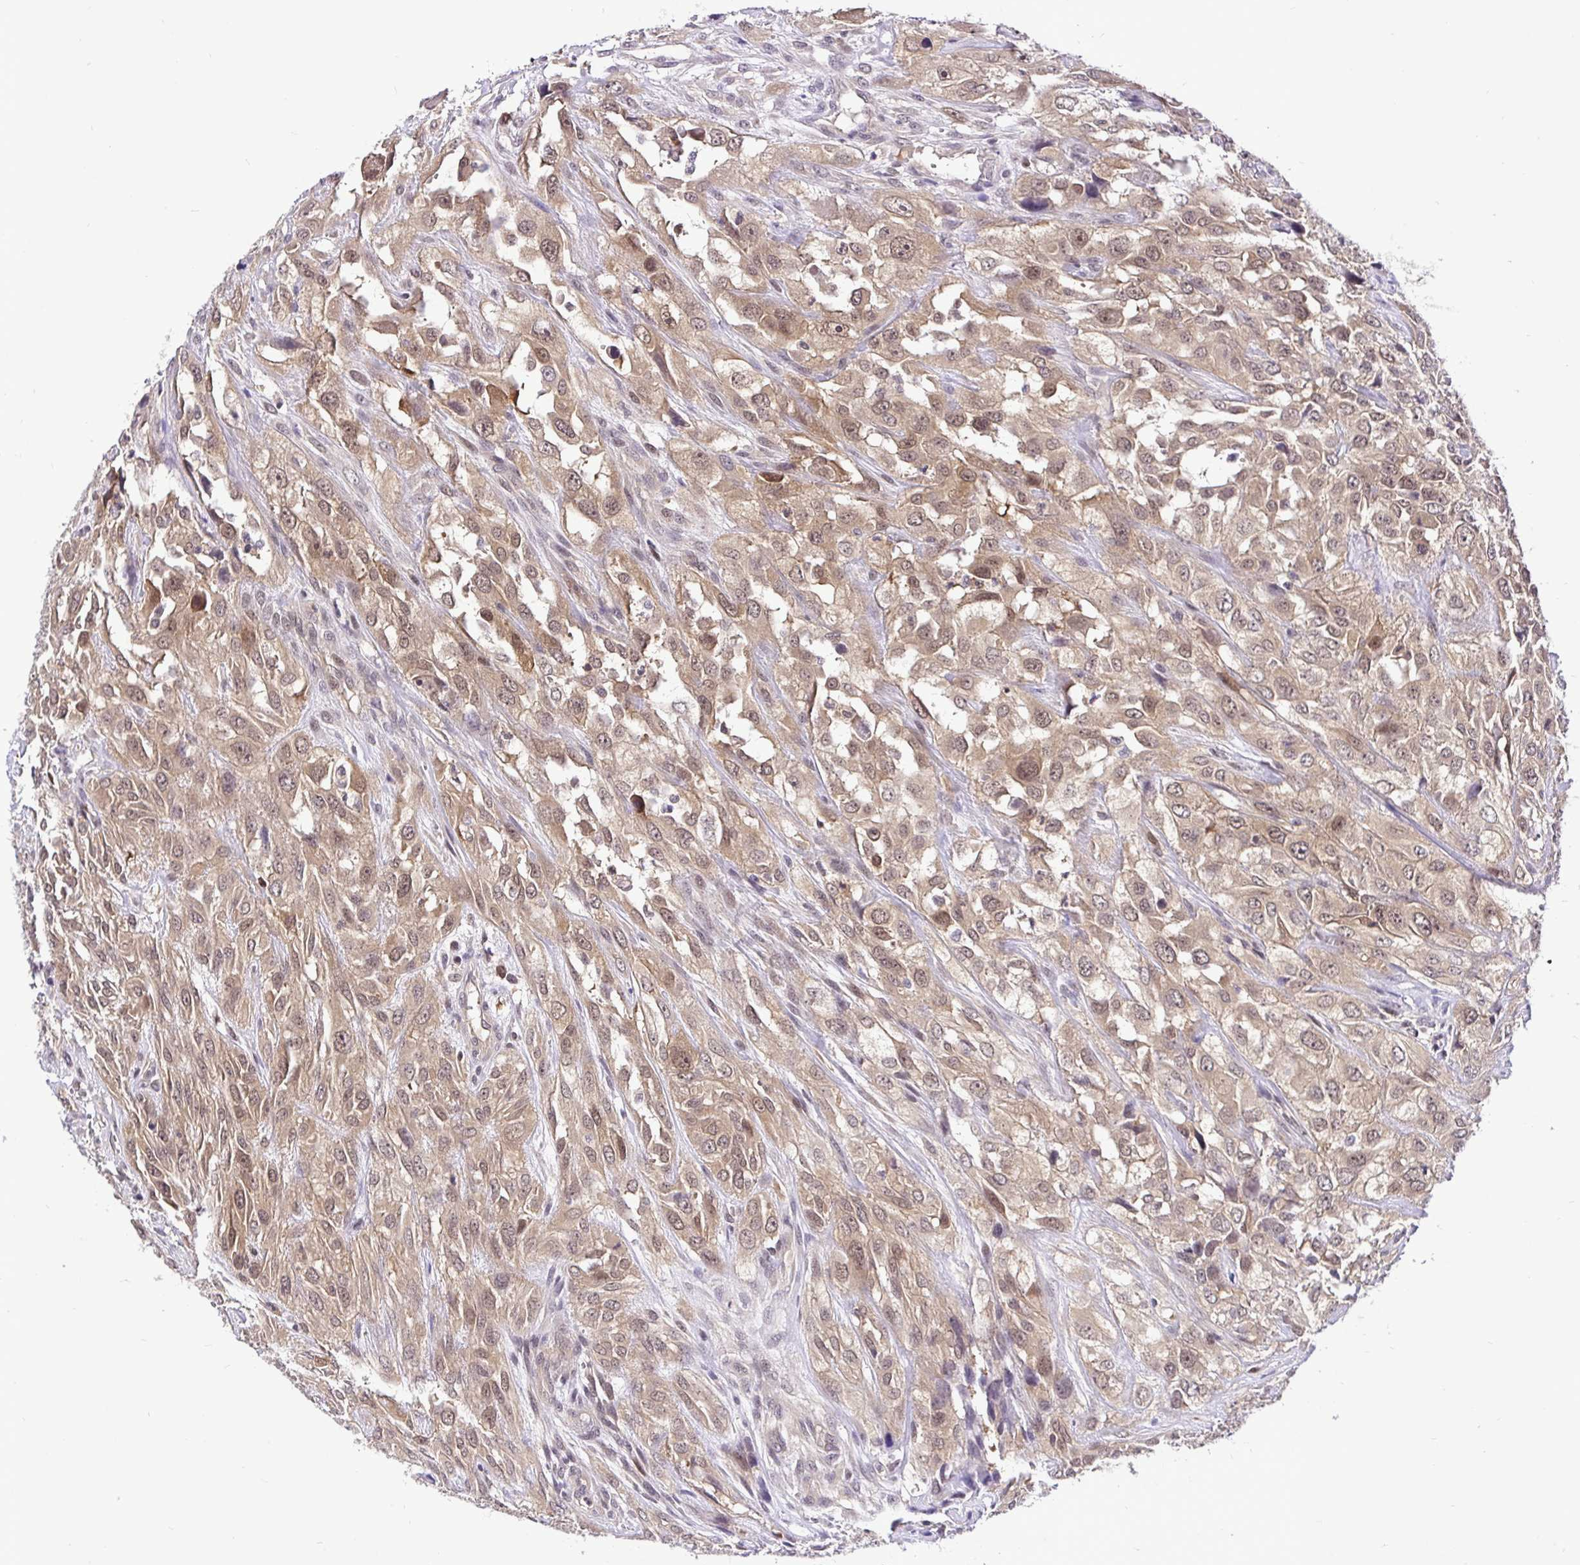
{"staining": {"intensity": "weak", "quantity": ">75%", "location": "cytoplasmic/membranous,nuclear"}, "tissue": "urothelial cancer", "cell_type": "Tumor cells", "image_type": "cancer", "snomed": [{"axis": "morphology", "description": "Urothelial carcinoma, High grade"}, {"axis": "topography", "description": "Urinary bladder"}], "caption": "High-grade urothelial carcinoma stained with a protein marker reveals weak staining in tumor cells.", "gene": "UBE2M", "patient": {"sex": "male", "age": 67}}